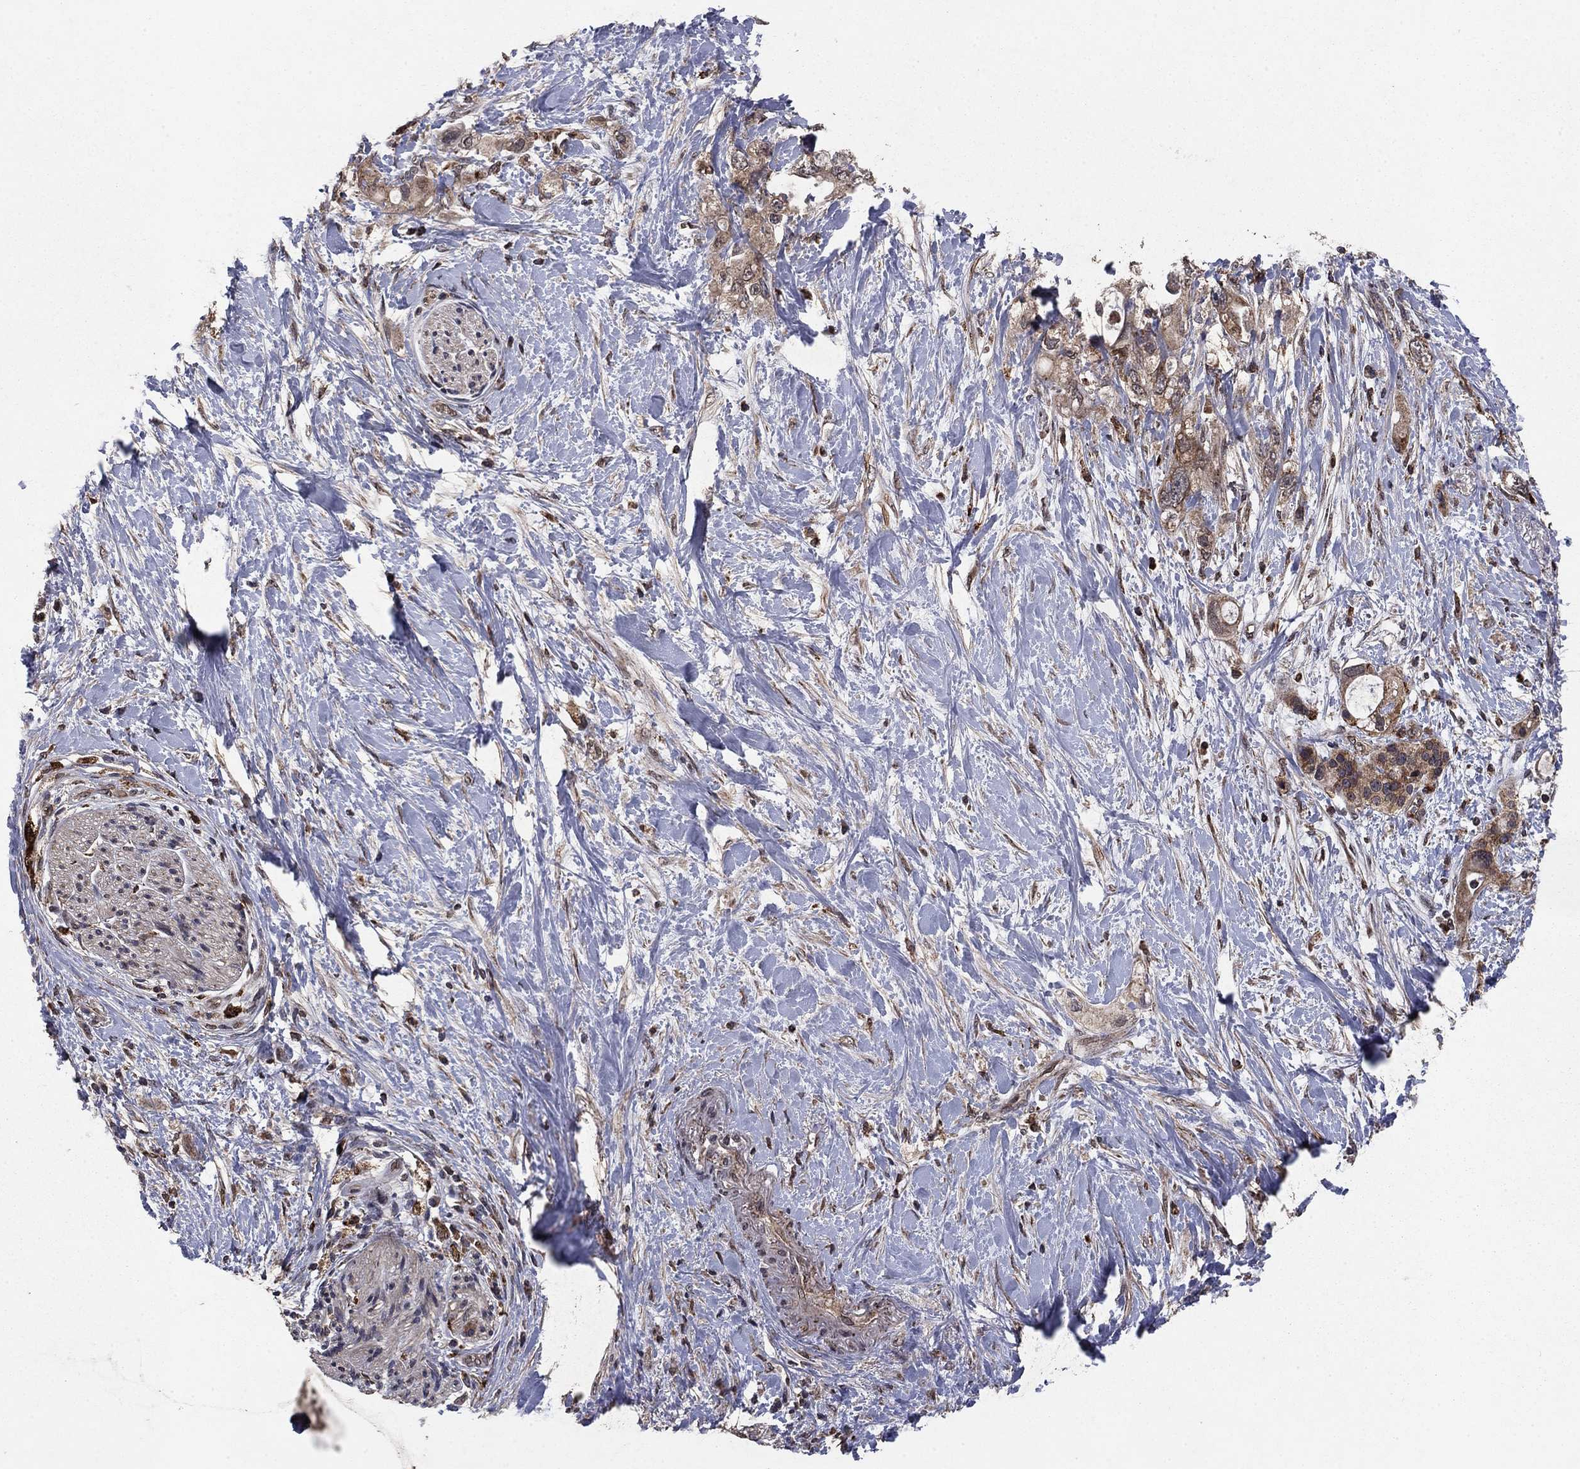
{"staining": {"intensity": "moderate", "quantity": ">75%", "location": "cytoplasmic/membranous"}, "tissue": "pancreatic cancer", "cell_type": "Tumor cells", "image_type": "cancer", "snomed": [{"axis": "morphology", "description": "Adenocarcinoma, NOS"}, {"axis": "topography", "description": "Pancreas"}], "caption": "This is an image of immunohistochemistry (IHC) staining of pancreatic cancer (adenocarcinoma), which shows moderate staining in the cytoplasmic/membranous of tumor cells.", "gene": "DHRS1", "patient": {"sex": "female", "age": 56}}